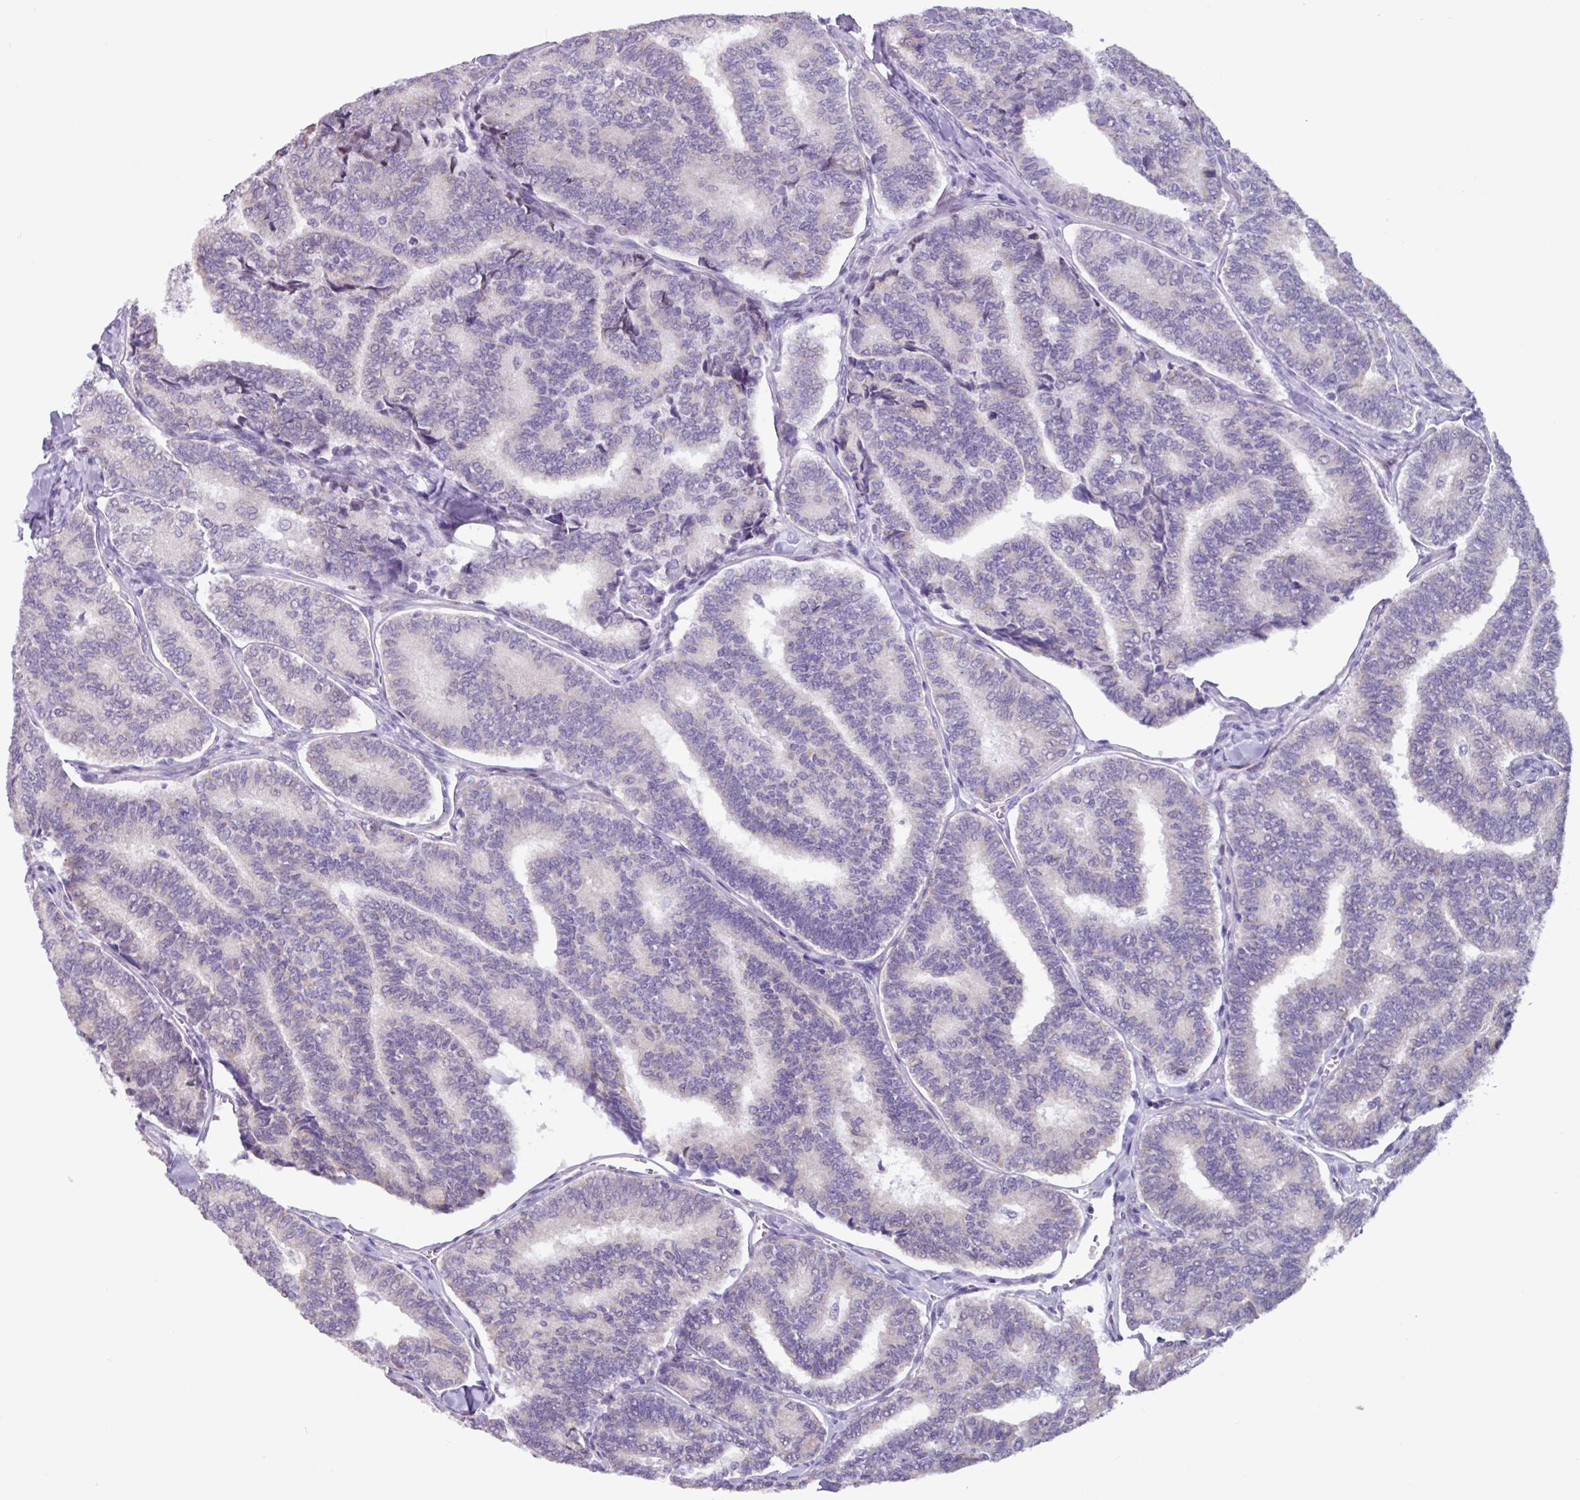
{"staining": {"intensity": "negative", "quantity": "none", "location": "none"}, "tissue": "thyroid cancer", "cell_type": "Tumor cells", "image_type": "cancer", "snomed": [{"axis": "morphology", "description": "Papillary adenocarcinoma, NOS"}, {"axis": "topography", "description": "Thyroid gland"}], "caption": "Immunohistochemistry (IHC) photomicrograph of human papillary adenocarcinoma (thyroid) stained for a protein (brown), which exhibits no expression in tumor cells. The staining was performed using DAB to visualize the protein expression in brown, while the nuclei were stained in blue with hematoxylin (Magnification: 20x).", "gene": "OTX1", "patient": {"sex": "female", "age": 35}}